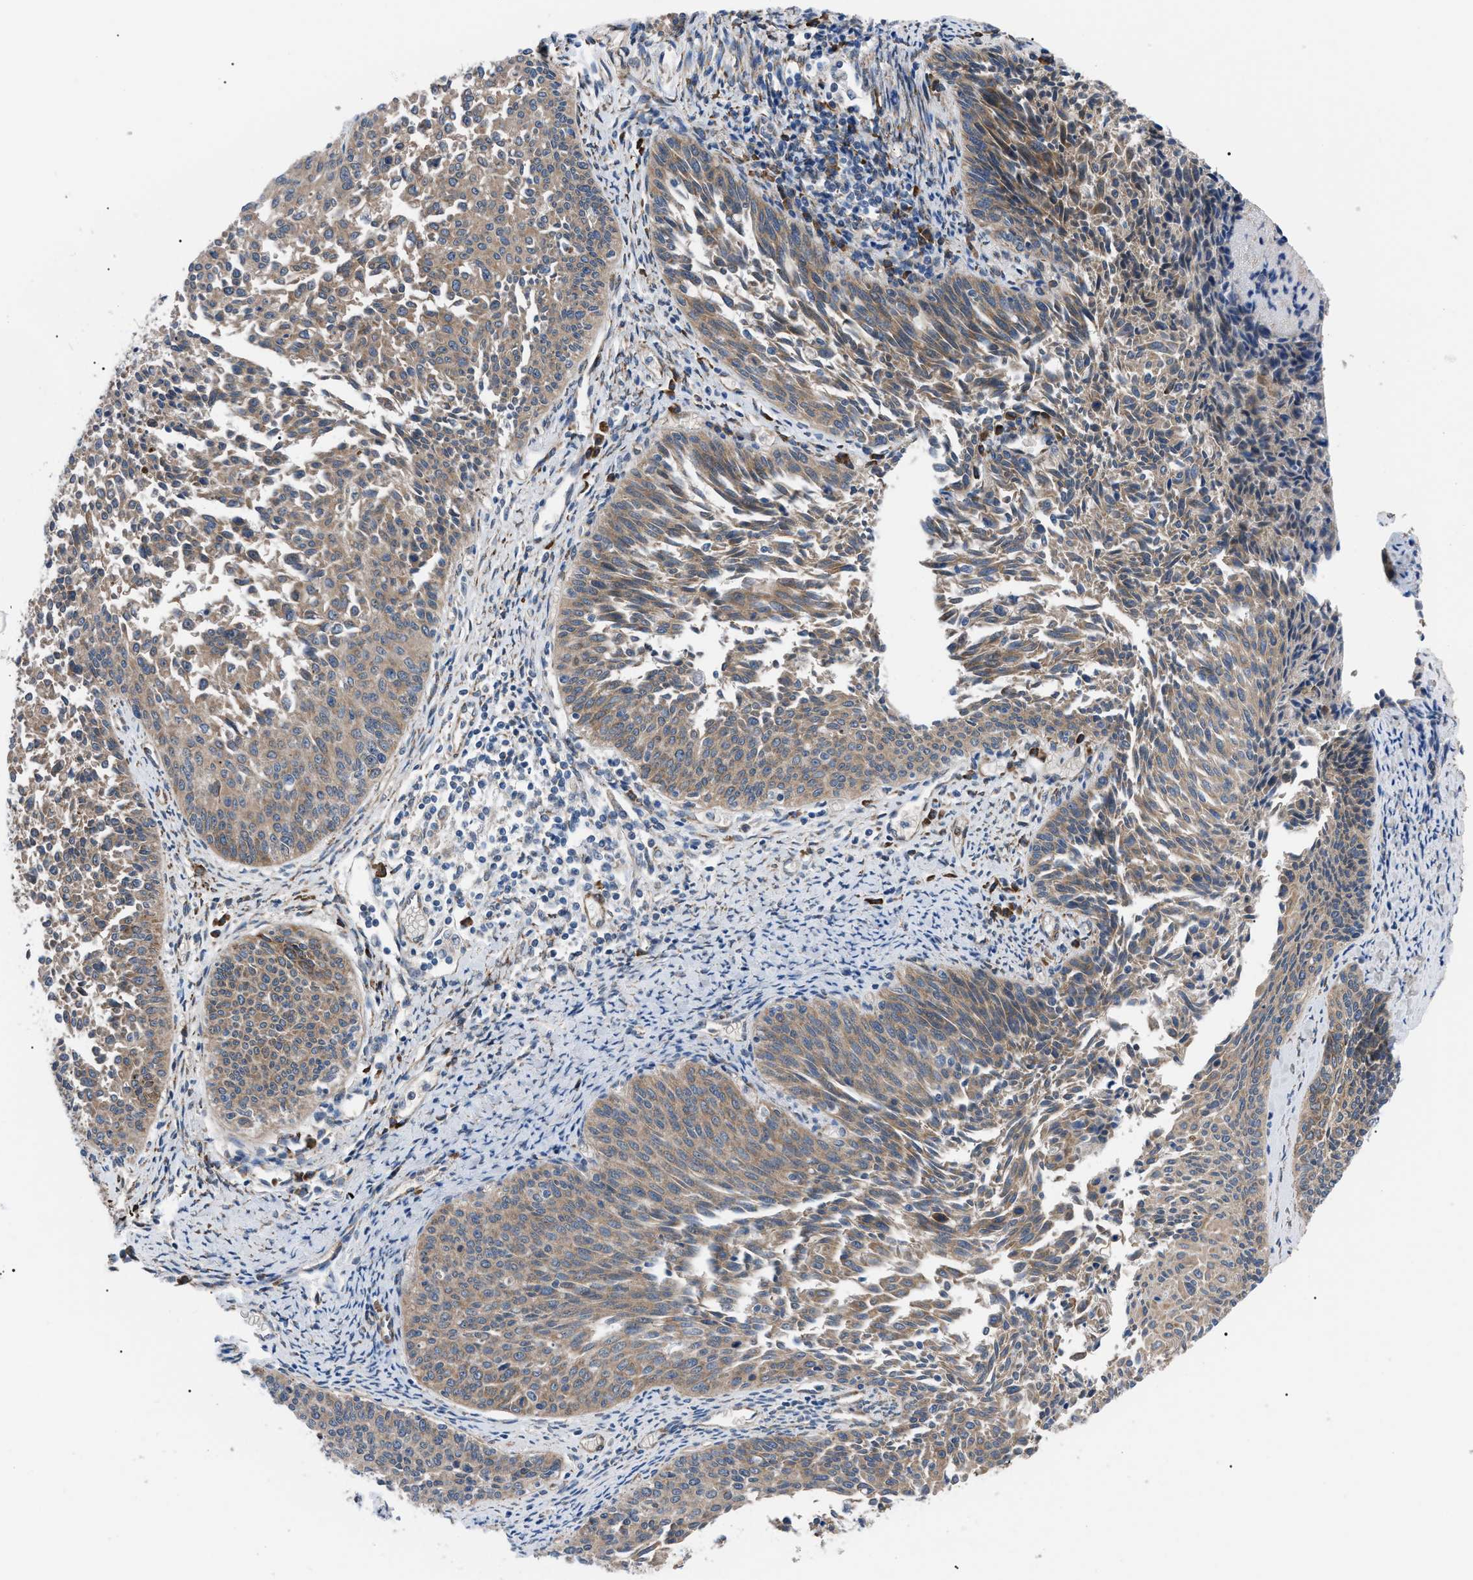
{"staining": {"intensity": "moderate", "quantity": "25%-75%", "location": "cytoplasmic/membranous"}, "tissue": "cervical cancer", "cell_type": "Tumor cells", "image_type": "cancer", "snomed": [{"axis": "morphology", "description": "Squamous cell carcinoma, NOS"}, {"axis": "topography", "description": "Cervix"}], "caption": "Protein analysis of squamous cell carcinoma (cervical) tissue demonstrates moderate cytoplasmic/membranous expression in approximately 25%-75% of tumor cells. Nuclei are stained in blue.", "gene": "MYO10", "patient": {"sex": "female", "age": 55}}